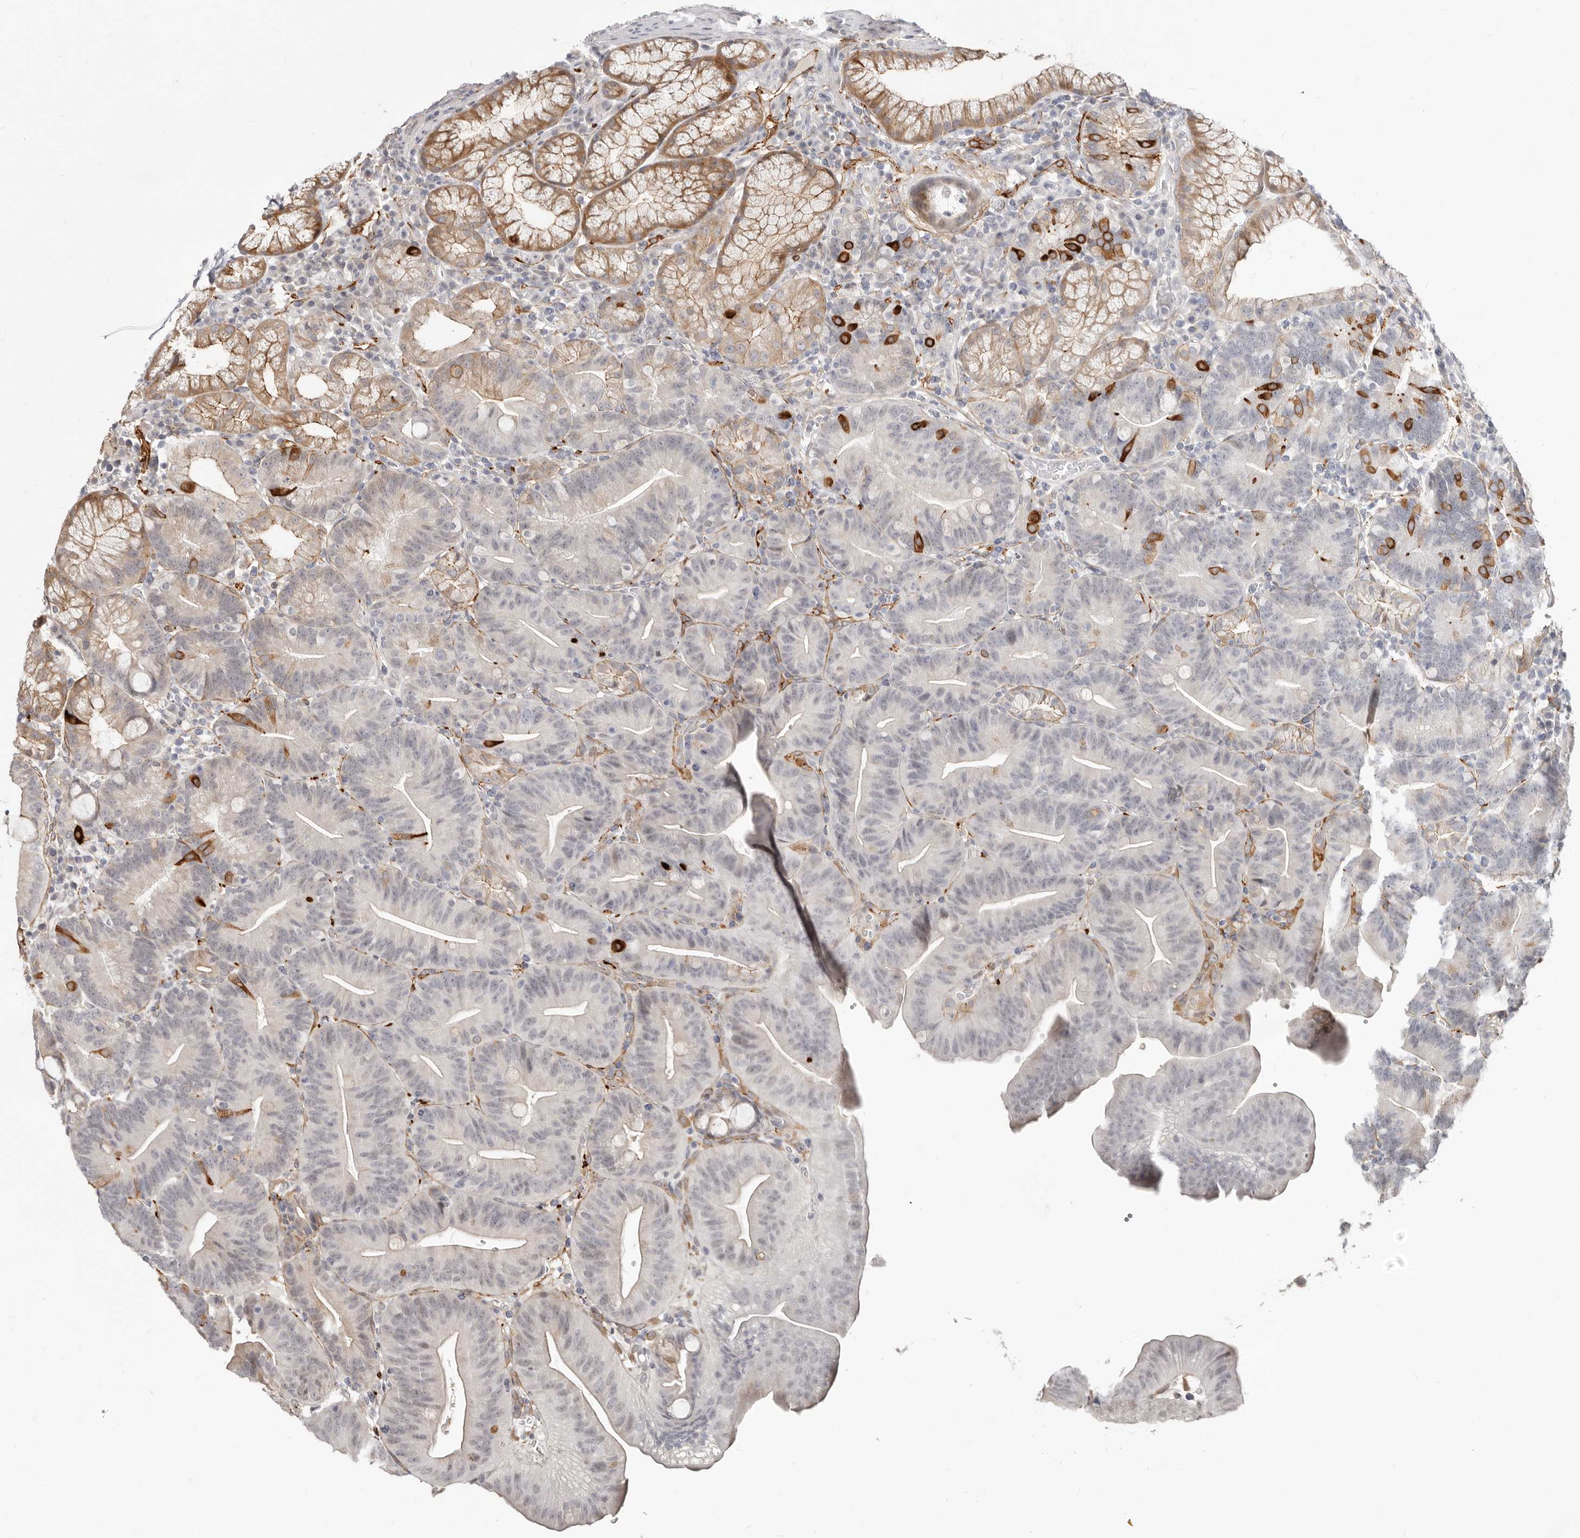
{"staining": {"intensity": "moderate", "quantity": "<25%", "location": "cytoplasmic/membranous"}, "tissue": "duodenum", "cell_type": "Glandular cells", "image_type": "normal", "snomed": [{"axis": "morphology", "description": "Normal tissue, NOS"}, {"axis": "topography", "description": "Duodenum"}], "caption": "Duodenum stained with immunohistochemistry demonstrates moderate cytoplasmic/membranous staining in about <25% of glandular cells. The protein is shown in brown color, while the nuclei are stained blue.", "gene": "SZT2", "patient": {"sex": "male", "age": 54}}